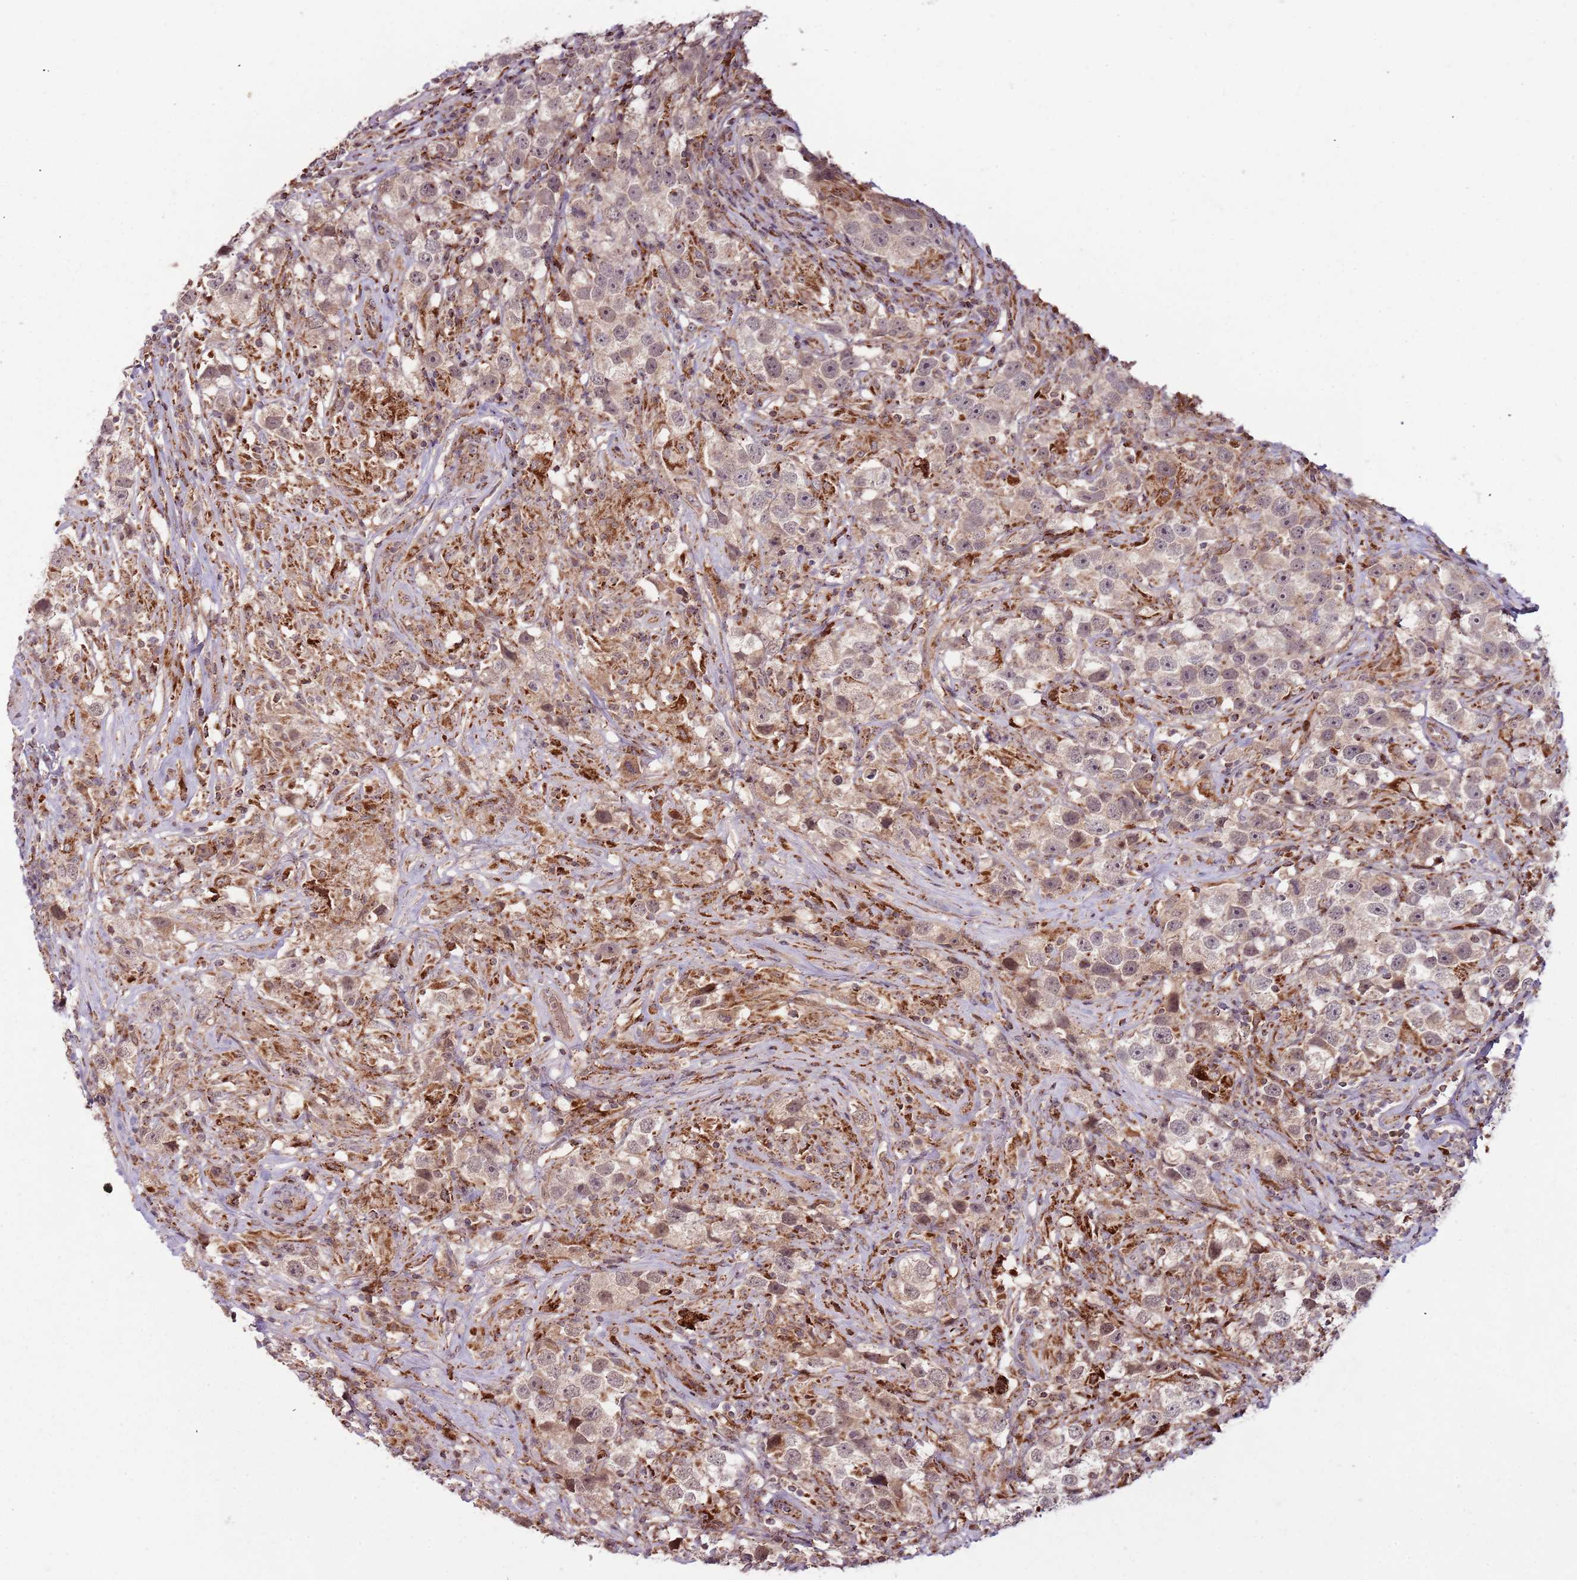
{"staining": {"intensity": "weak", "quantity": ">75%", "location": "cytoplasmic/membranous,nuclear"}, "tissue": "testis cancer", "cell_type": "Tumor cells", "image_type": "cancer", "snomed": [{"axis": "morphology", "description": "Seminoma, NOS"}, {"axis": "topography", "description": "Testis"}], "caption": "Immunohistochemical staining of human testis cancer (seminoma) shows low levels of weak cytoplasmic/membranous and nuclear expression in approximately >75% of tumor cells.", "gene": "ULK3", "patient": {"sex": "male", "age": 49}}